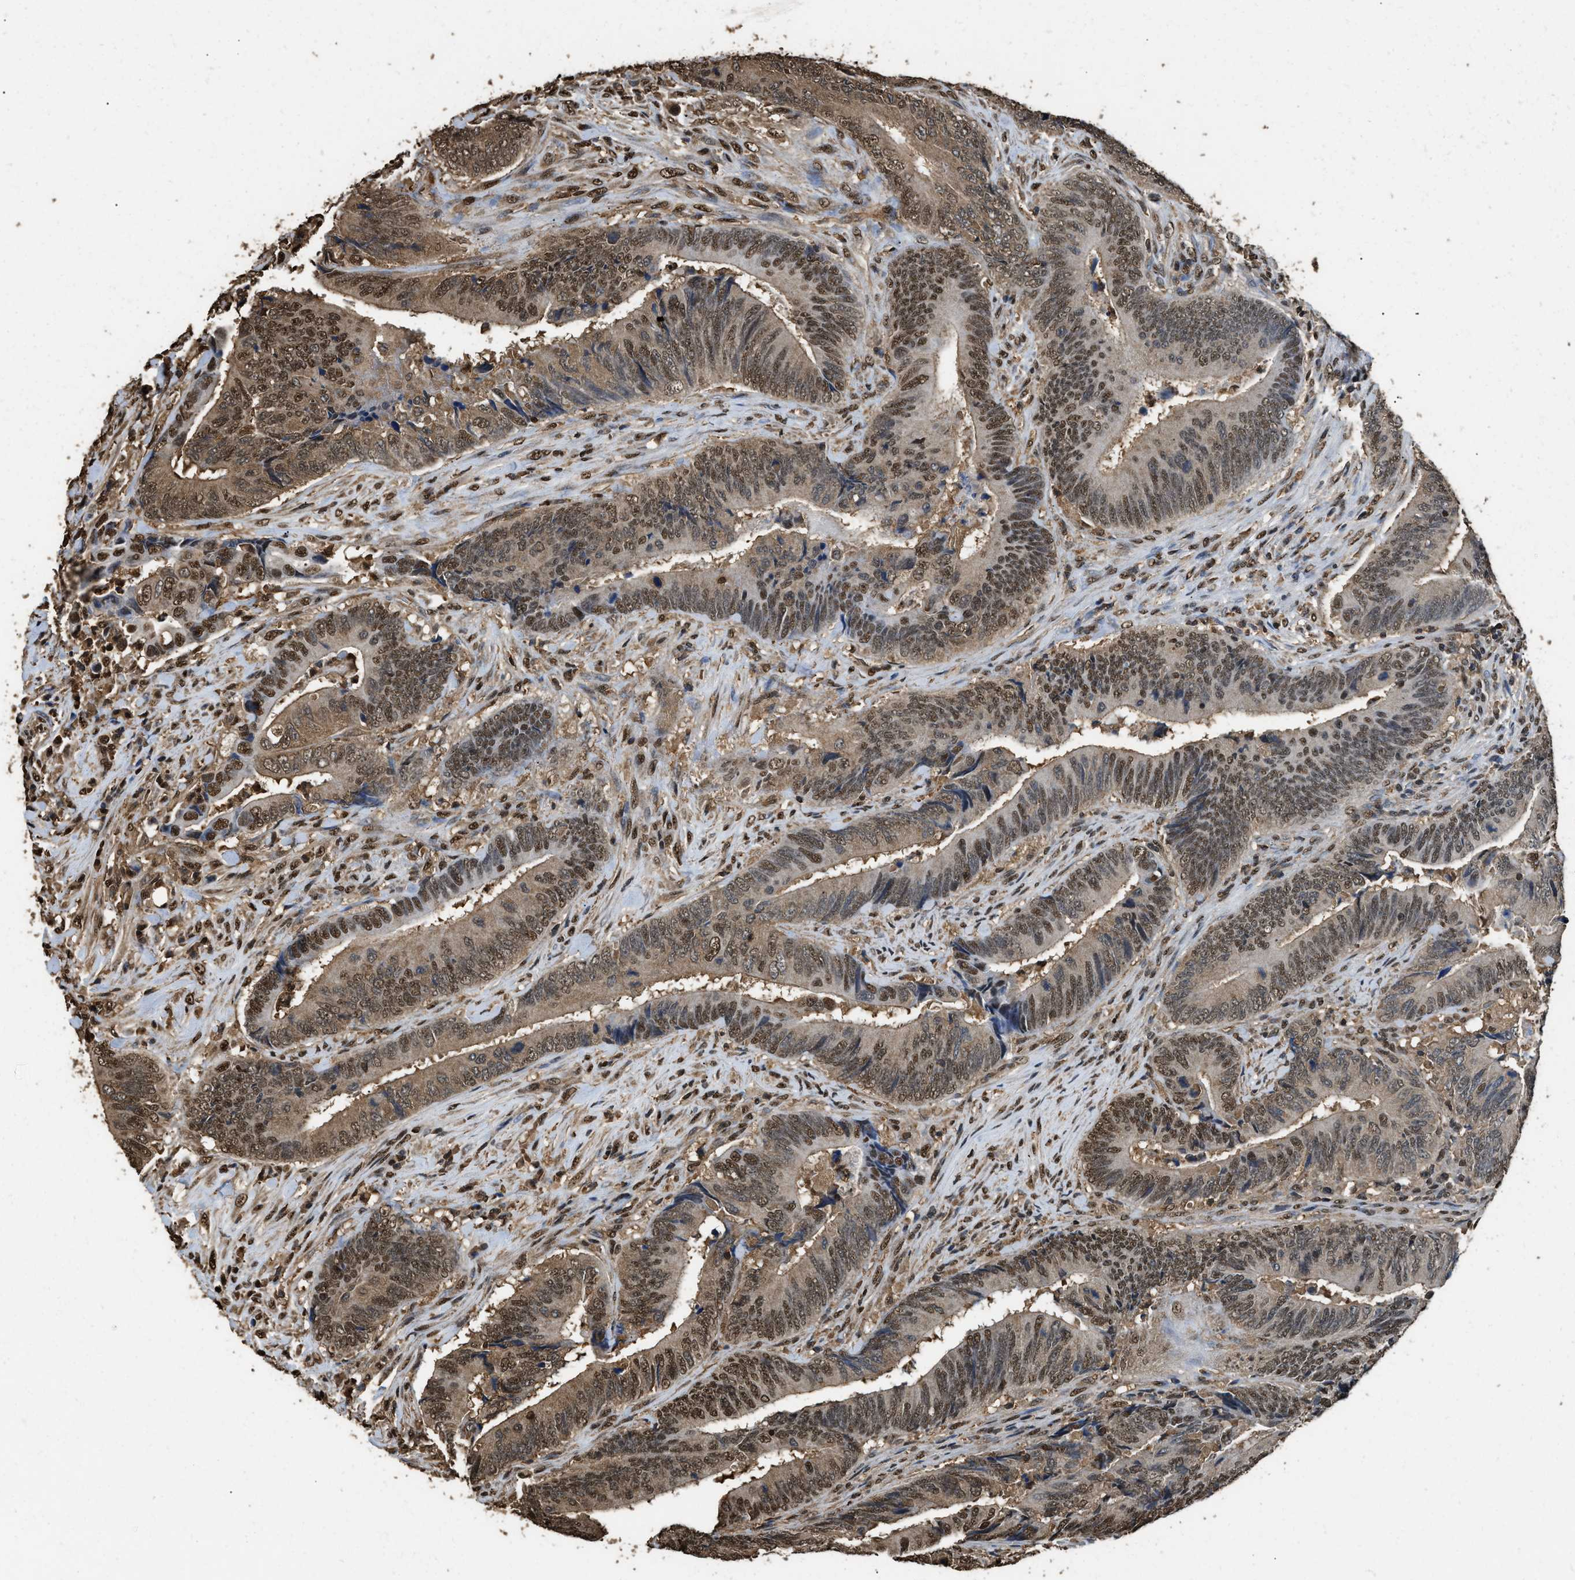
{"staining": {"intensity": "moderate", "quantity": ">75%", "location": "cytoplasmic/membranous,nuclear"}, "tissue": "colorectal cancer", "cell_type": "Tumor cells", "image_type": "cancer", "snomed": [{"axis": "morphology", "description": "Normal tissue, NOS"}, {"axis": "morphology", "description": "Adenocarcinoma, NOS"}, {"axis": "topography", "description": "Colon"}], "caption": "A photomicrograph of colorectal cancer stained for a protein demonstrates moderate cytoplasmic/membranous and nuclear brown staining in tumor cells.", "gene": "GAPDH", "patient": {"sex": "male", "age": 56}}